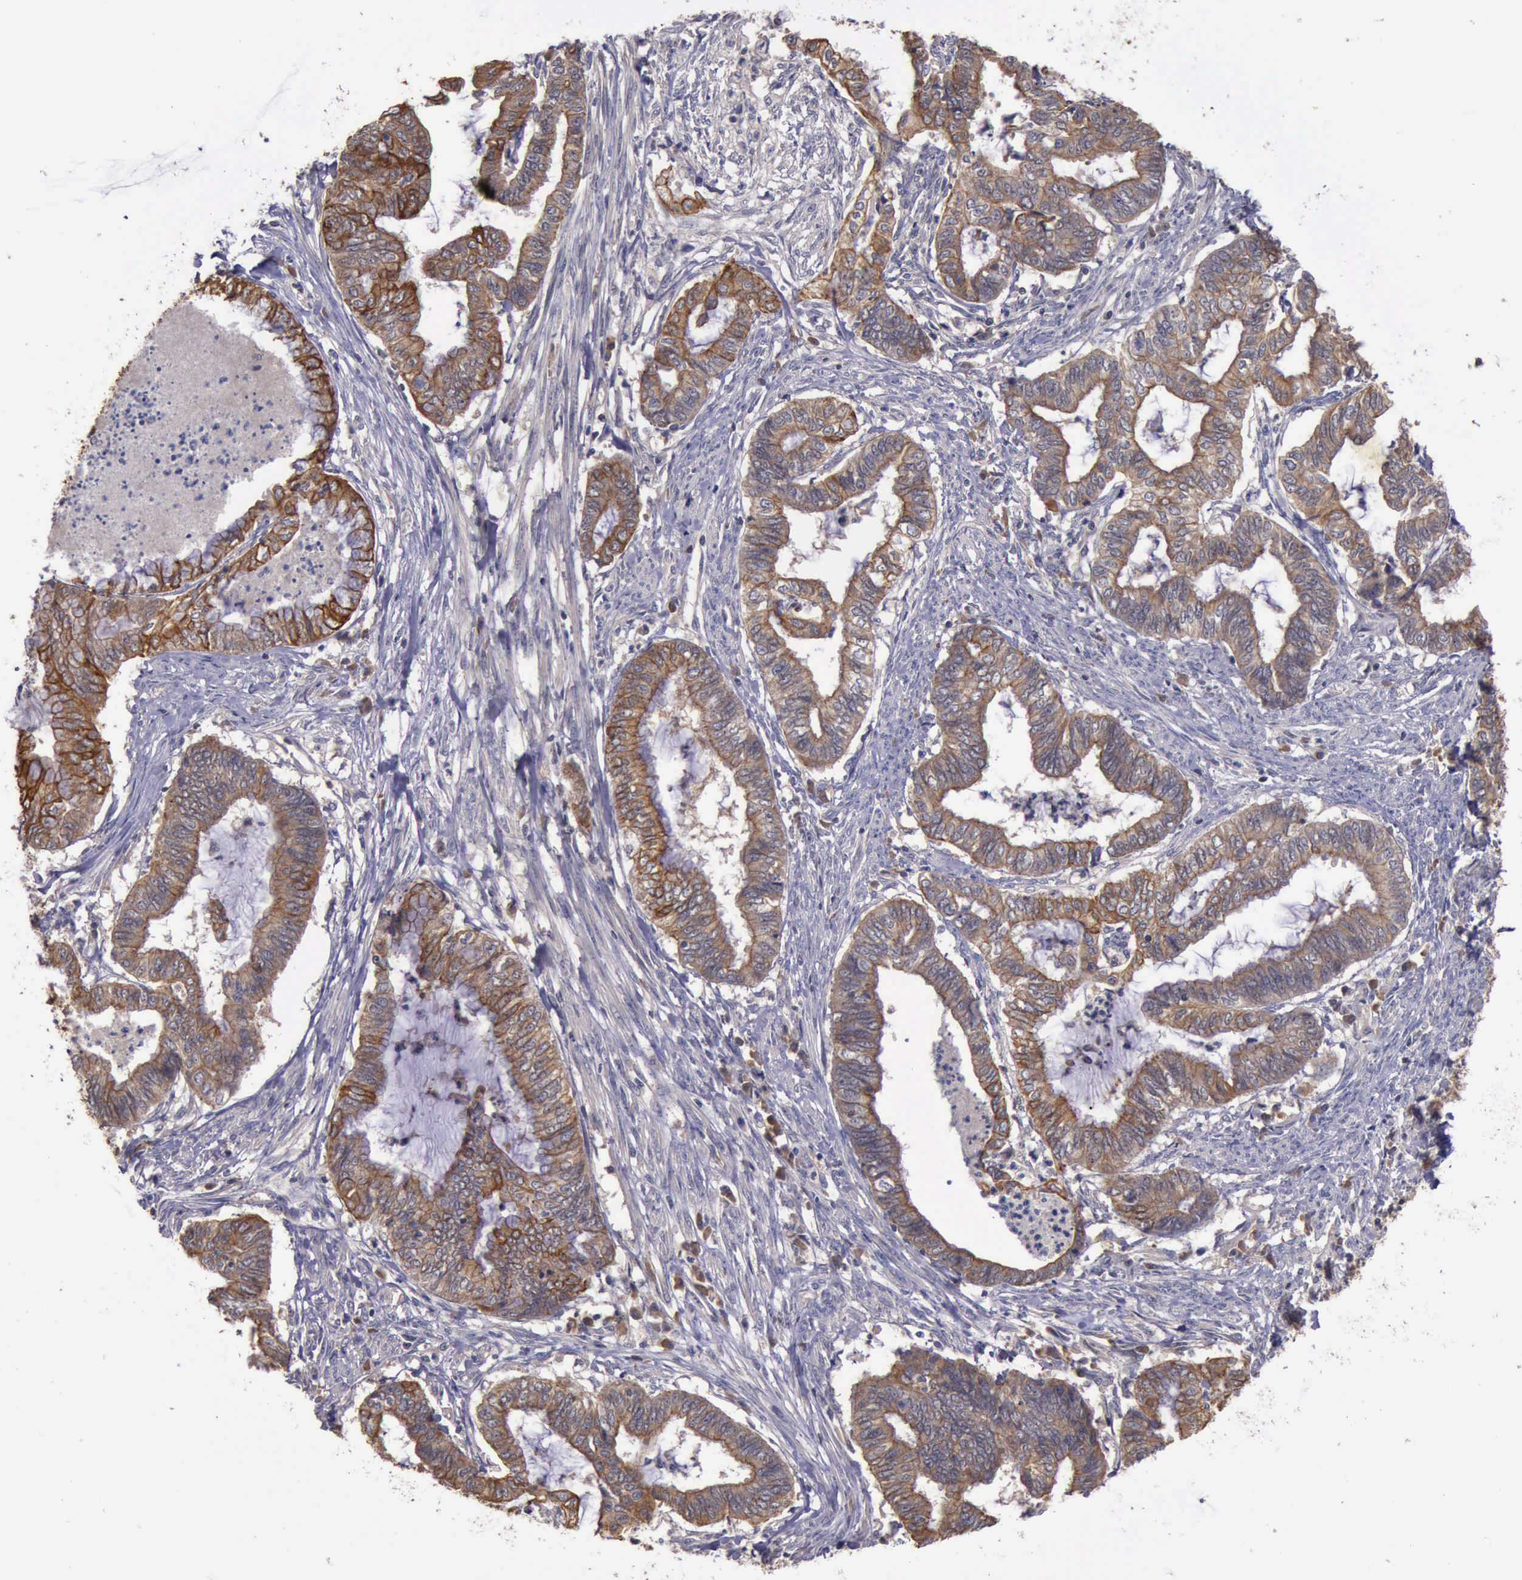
{"staining": {"intensity": "weak", "quantity": ">75%", "location": "cytoplasmic/membranous"}, "tissue": "endometrial cancer", "cell_type": "Tumor cells", "image_type": "cancer", "snomed": [{"axis": "morphology", "description": "Necrosis, NOS"}, {"axis": "morphology", "description": "Adenocarcinoma, NOS"}, {"axis": "topography", "description": "Endometrium"}], "caption": "Immunohistochemistry of human endometrial cancer shows low levels of weak cytoplasmic/membranous expression in about >75% of tumor cells.", "gene": "RAB39B", "patient": {"sex": "female", "age": 79}}